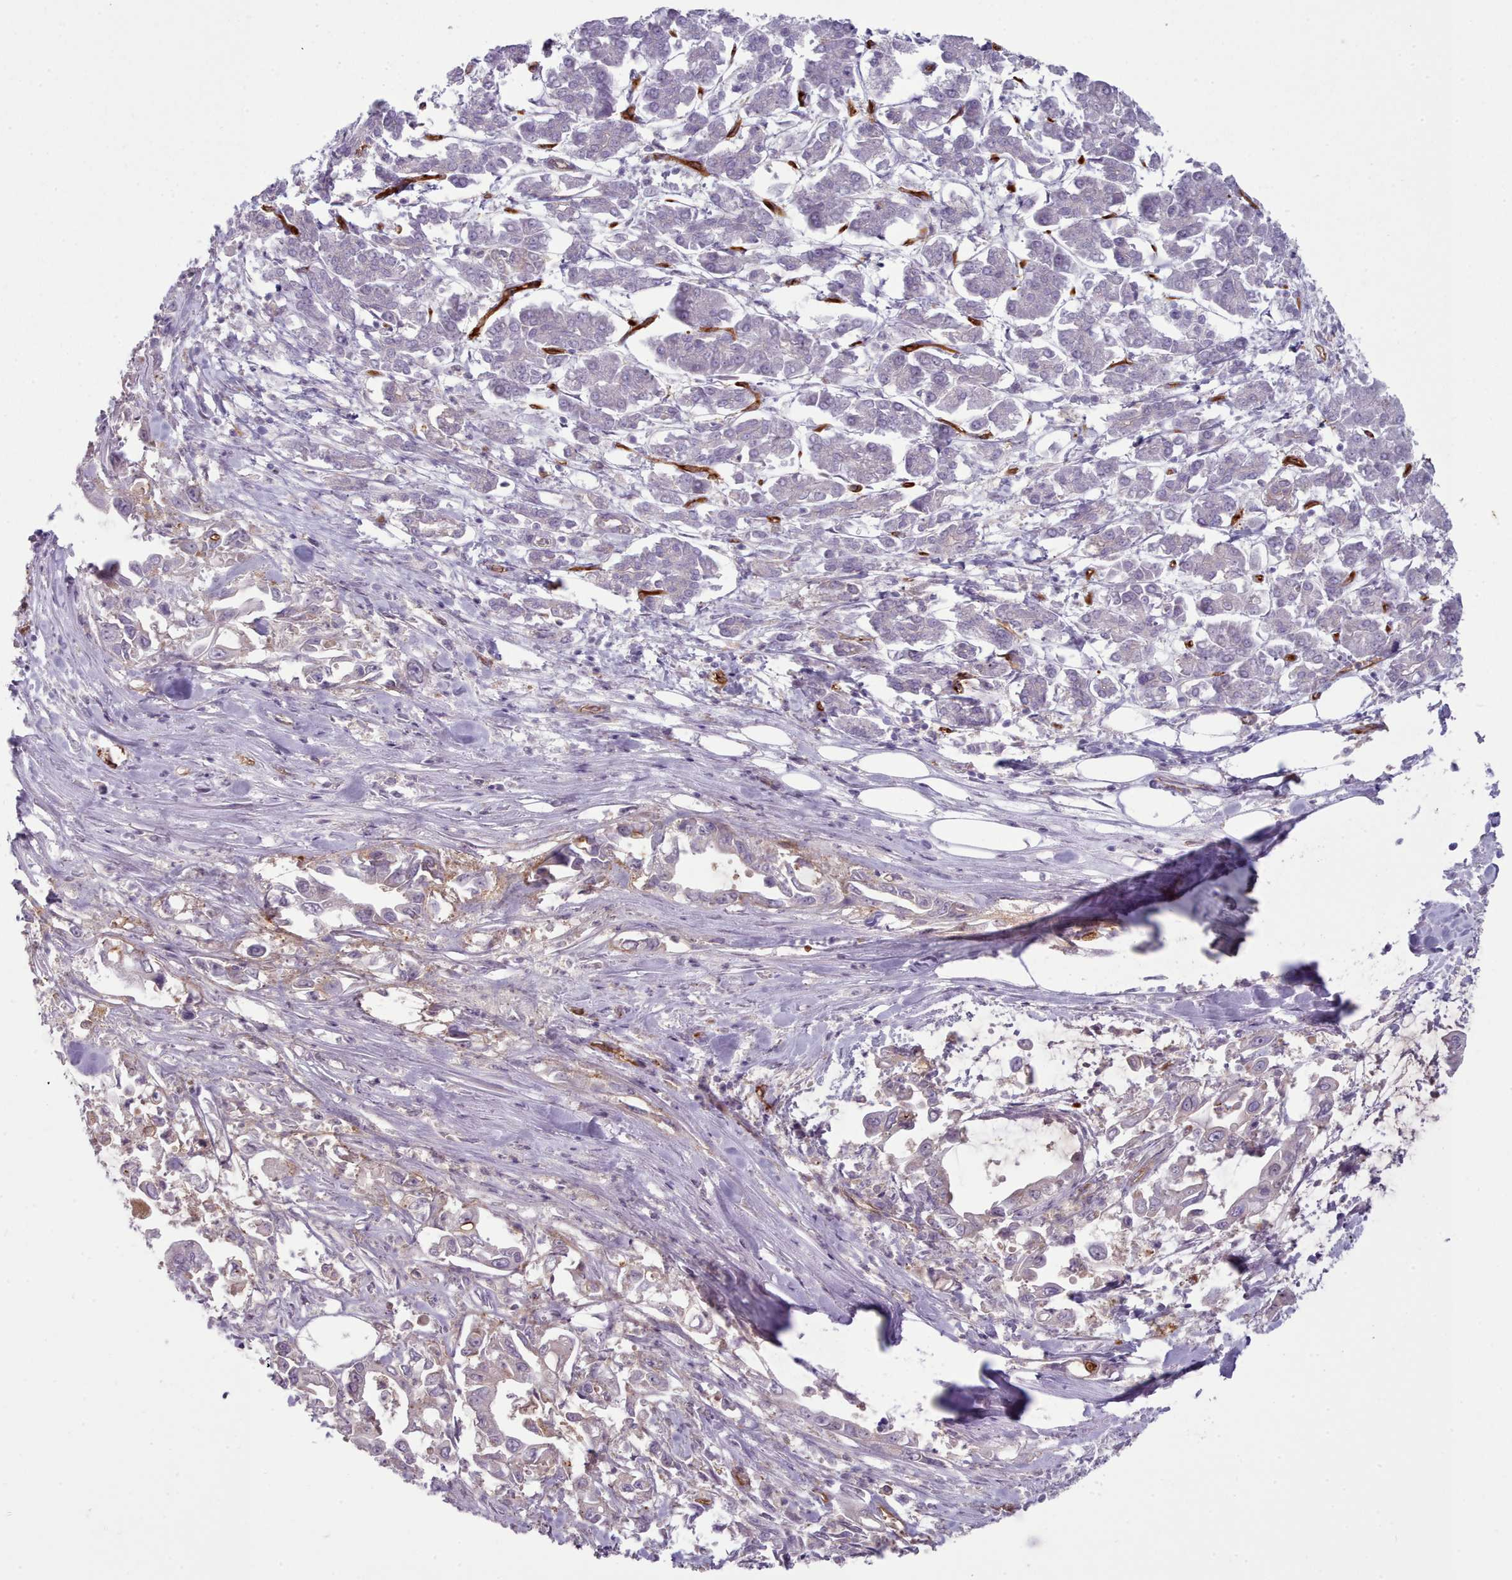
{"staining": {"intensity": "negative", "quantity": "none", "location": "none"}, "tissue": "pancreatic cancer", "cell_type": "Tumor cells", "image_type": "cancer", "snomed": [{"axis": "morphology", "description": "Adenocarcinoma, NOS"}, {"axis": "topography", "description": "Pancreas"}], "caption": "Immunohistochemistry photomicrograph of adenocarcinoma (pancreatic) stained for a protein (brown), which displays no positivity in tumor cells.", "gene": "CD300LF", "patient": {"sex": "male", "age": 61}}